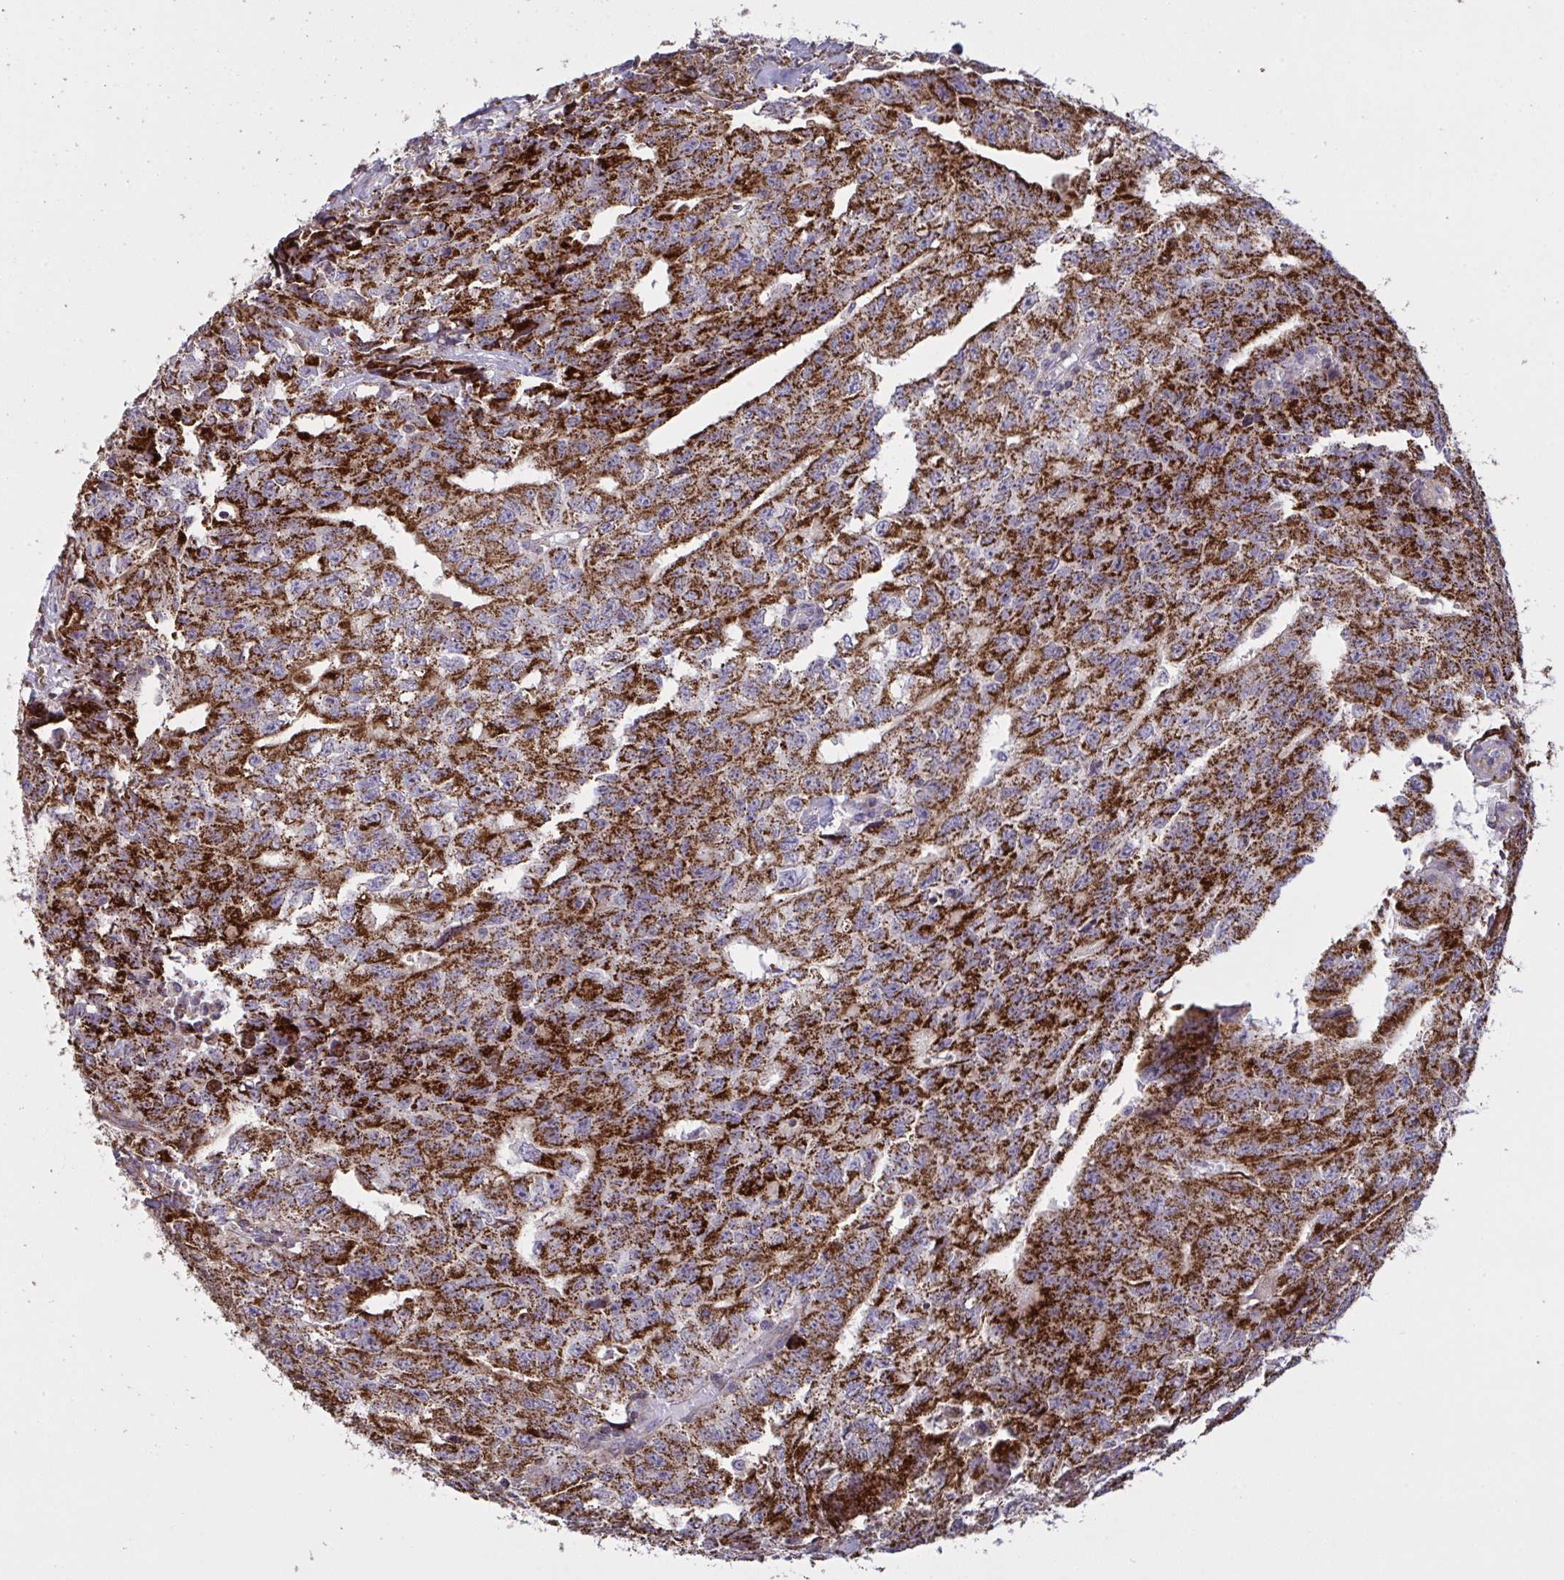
{"staining": {"intensity": "strong", "quantity": ">75%", "location": "cytoplasmic/membranous"}, "tissue": "testis cancer", "cell_type": "Tumor cells", "image_type": "cancer", "snomed": [{"axis": "morphology", "description": "Carcinoma, Embryonal, NOS"}, {"axis": "morphology", "description": "Teratoma, malignant, NOS"}, {"axis": "topography", "description": "Testis"}], "caption": "Immunohistochemistry staining of testis teratoma (malignant), which exhibits high levels of strong cytoplasmic/membranous positivity in about >75% of tumor cells indicating strong cytoplasmic/membranous protein staining. The staining was performed using DAB (3,3'-diaminobenzidine) (brown) for protein detection and nuclei were counterstained in hematoxylin (blue).", "gene": "MICOS10", "patient": {"sex": "male", "age": 24}}